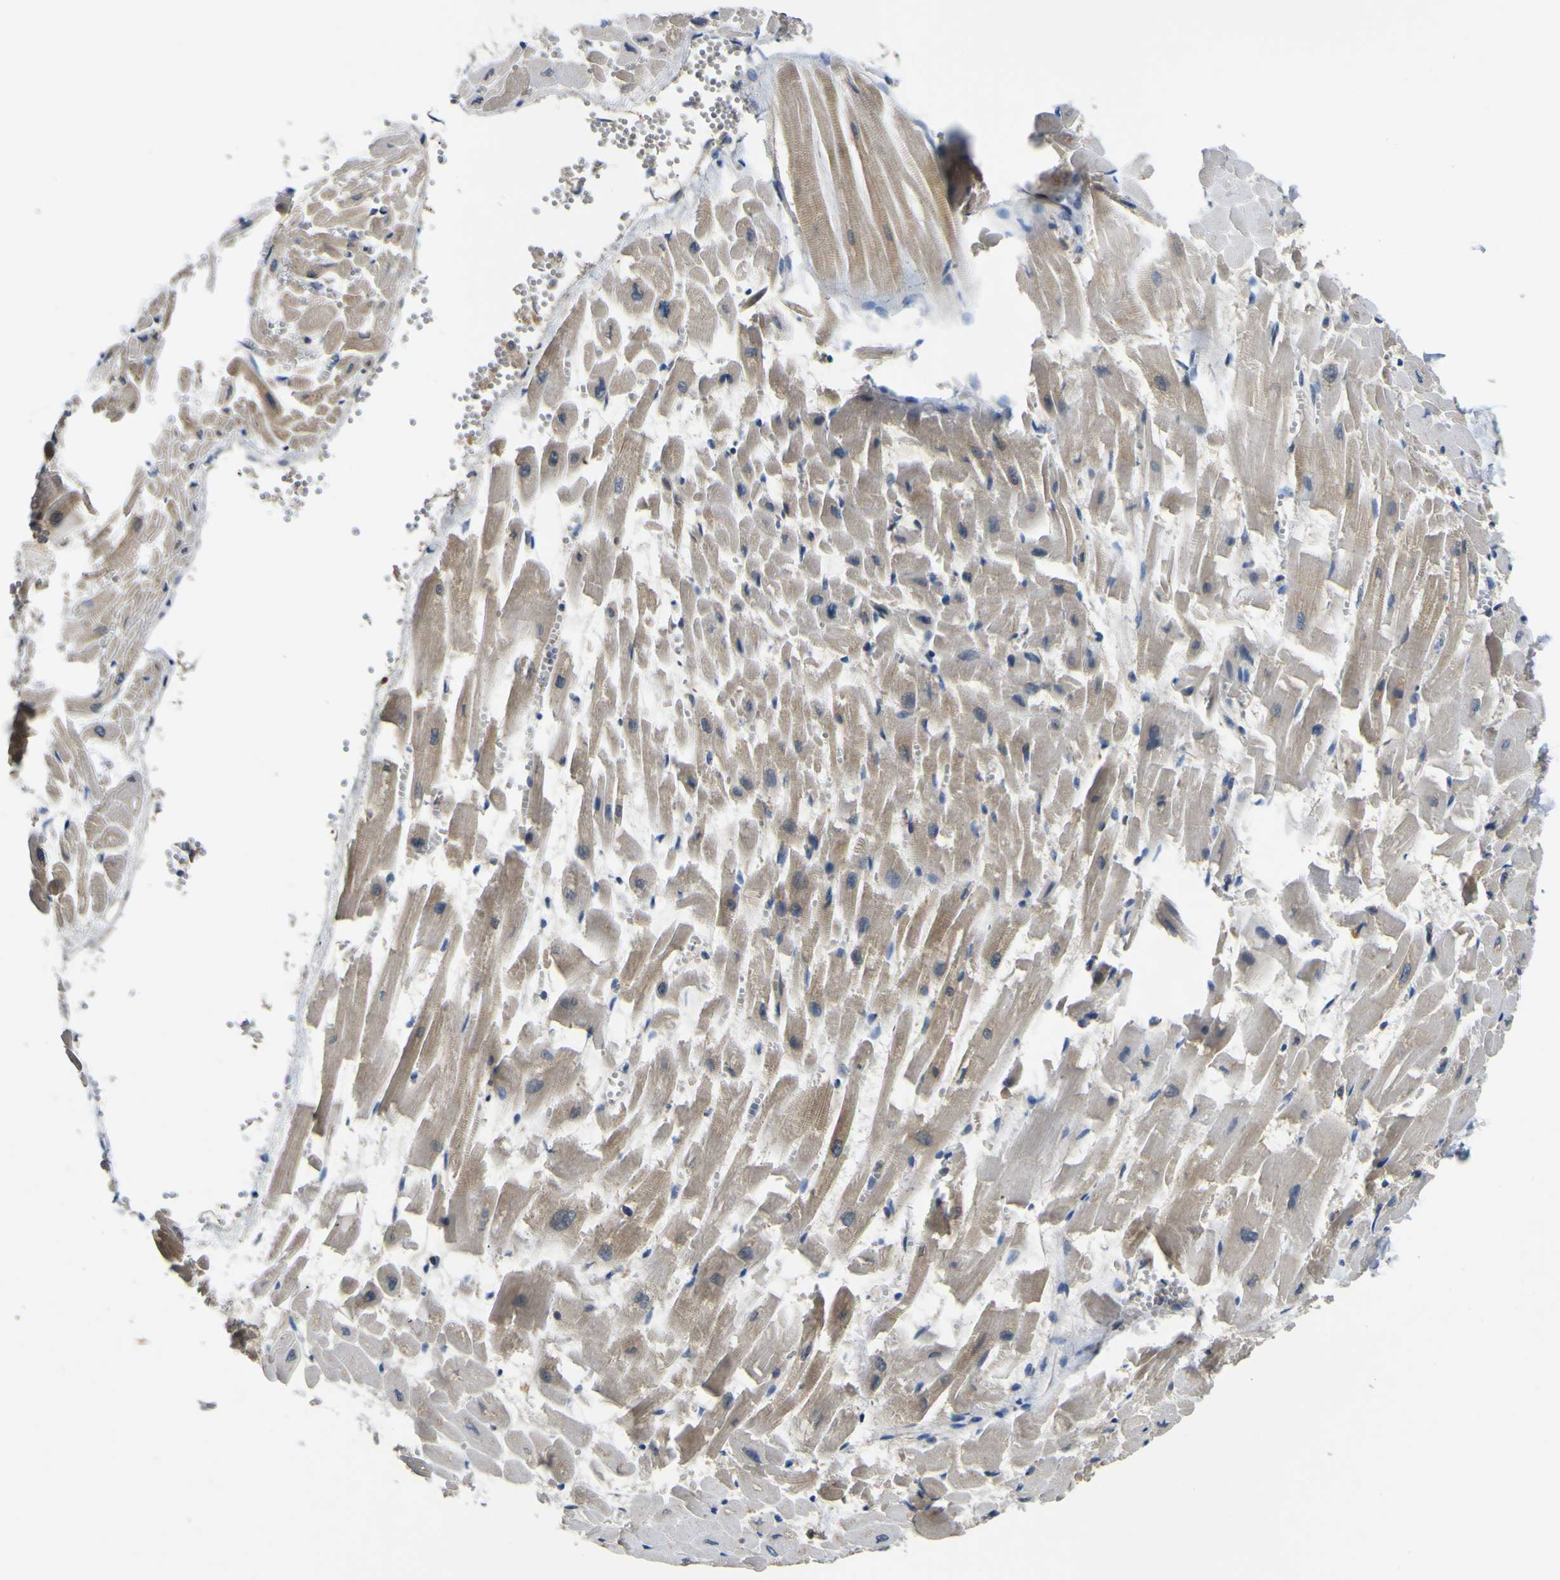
{"staining": {"intensity": "moderate", "quantity": "25%-75%", "location": "cytoplasmic/membranous"}, "tissue": "heart muscle", "cell_type": "Cardiomyocytes", "image_type": "normal", "snomed": [{"axis": "morphology", "description": "Normal tissue, NOS"}, {"axis": "topography", "description": "Heart"}], "caption": "A high-resolution histopathology image shows immunohistochemistry (IHC) staining of normal heart muscle, which exhibits moderate cytoplasmic/membranous expression in approximately 25%-75% of cardiomyocytes.", "gene": "EML2", "patient": {"sex": "female", "age": 19}}